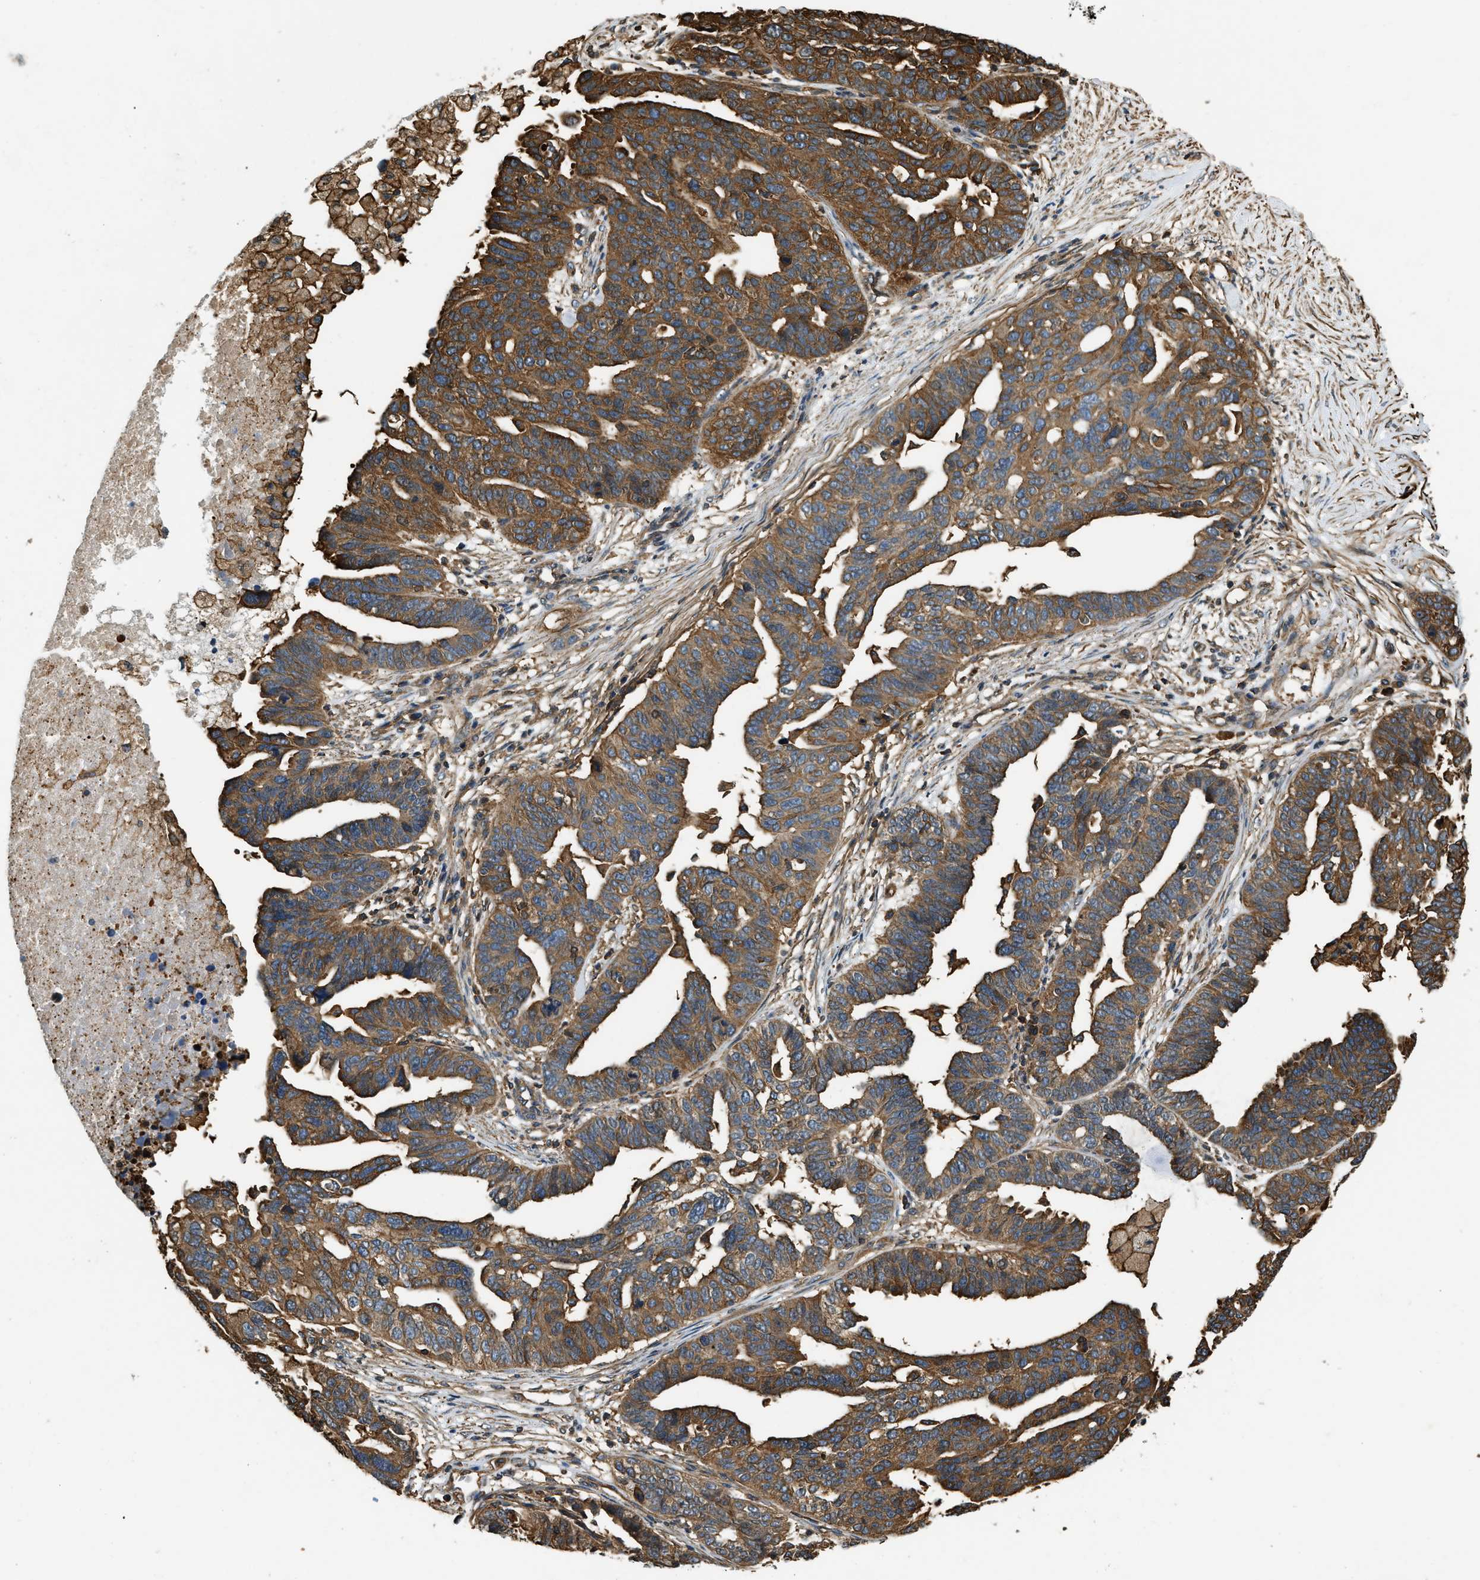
{"staining": {"intensity": "moderate", "quantity": ">75%", "location": "cytoplasmic/membranous"}, "tissue": "ovarian cancer", "cell_type": "Tumor cells", "image_type": "cancer", "snomed": [{"axis": "morphology", "description": "Cystadenocarcinoma, serous, NOS"}, {"axis": "topography", "description": "Ovary"}], "caption": "Immunohistochemistry (DAB) staining of human serous cystadenocarcinoma (ovarian) reveals moderate cytoplasmic/membranous protein positivity in about >75% of tumor cells. (Brightfield microscopy of DAB IHC at high magnification).", "gene": "YARS1", "patient": {"sex": "female", "age": 59}}